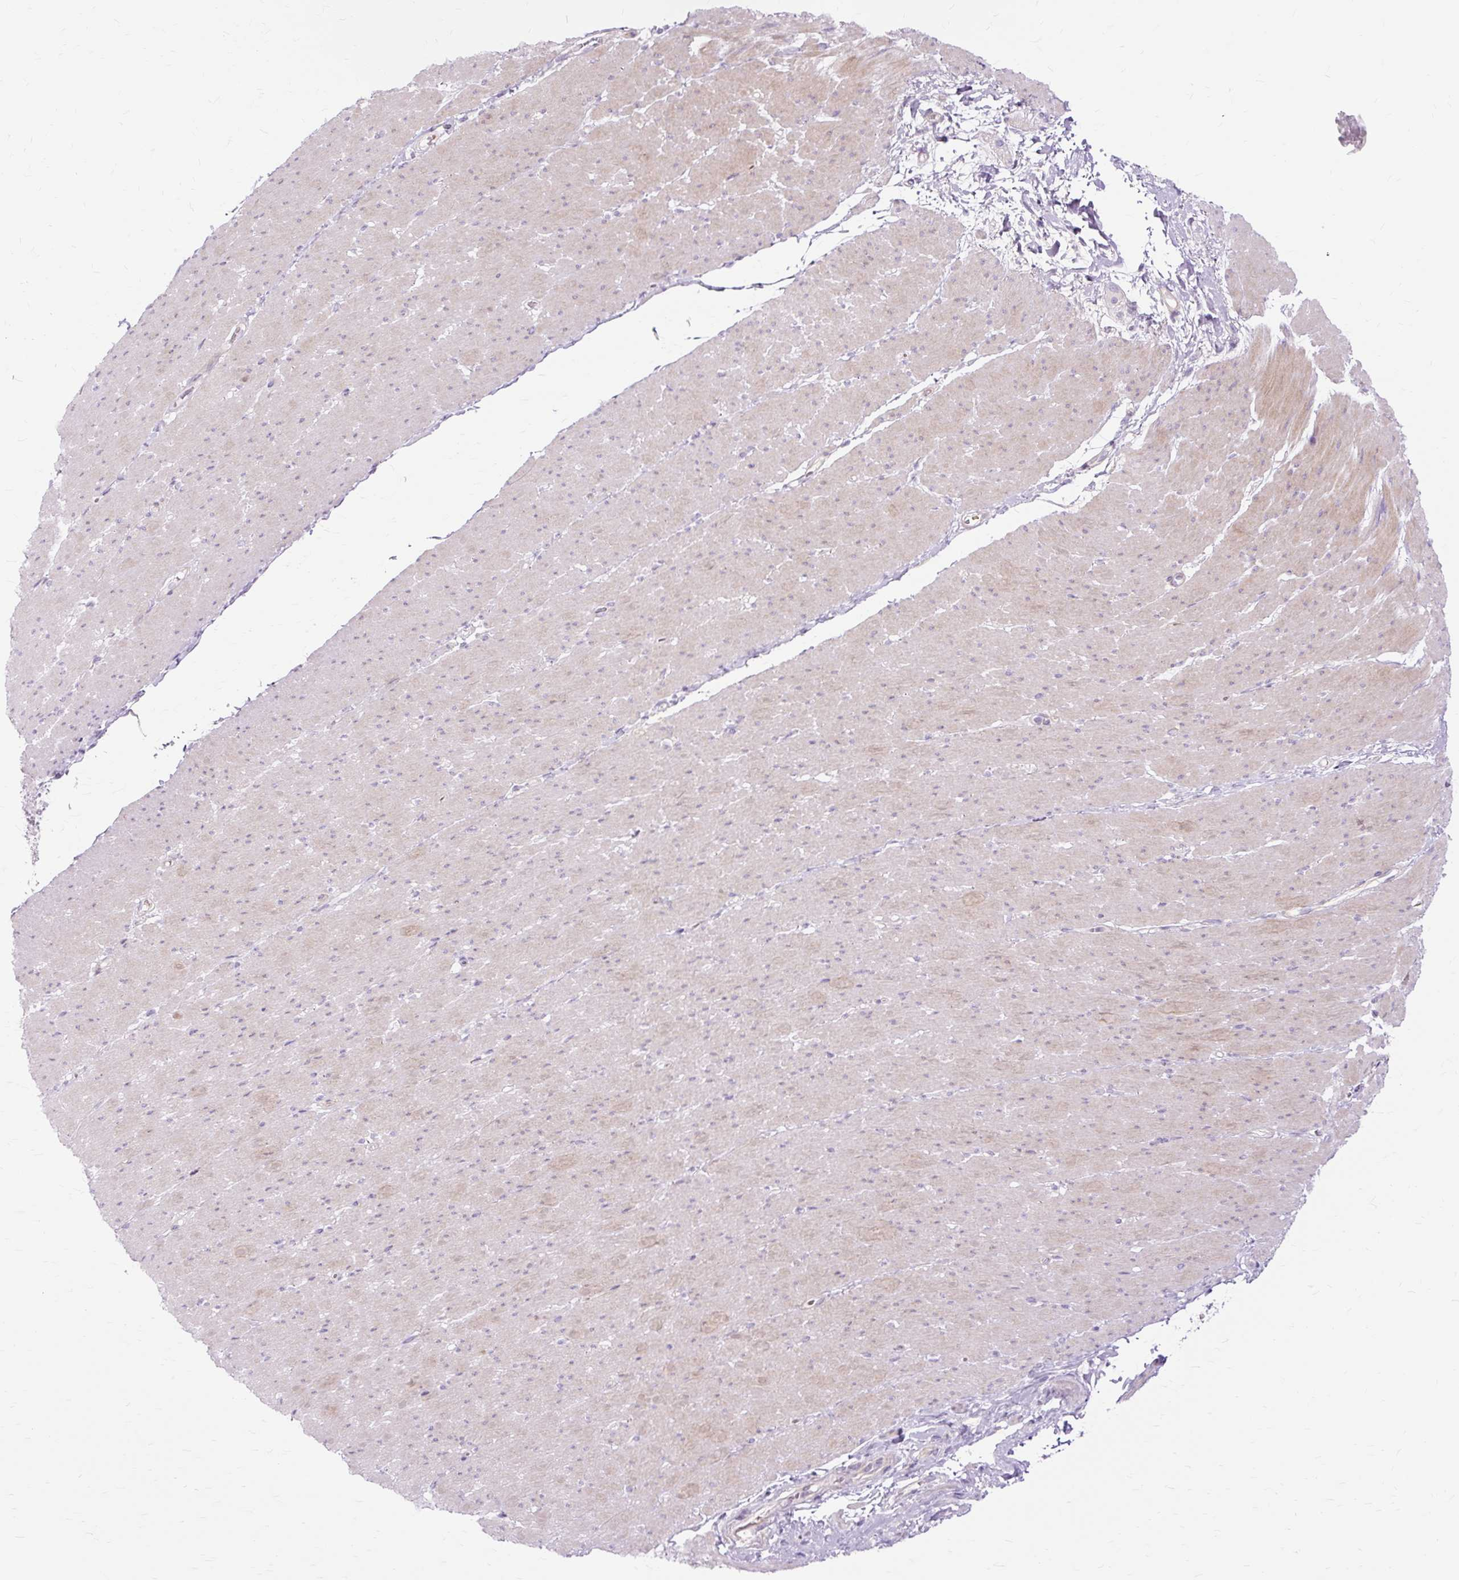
{"staining": {"intensity": "weak", "quantity": "25%-75%", "location": "cytoplasmic/membranous"}, "tissue": "smooth muscle", "cell_type": "Smooth muscle cells", "image_type": "normal", "snomed": [{"axis": "morphology", "description": "Normal tissue, NOS"}, {"axis": "topography", "description": "Smooth muscle"}, {"axis": "topography", "description": "Rectum"}], "caption": "Smooth muscle cells reveal low levels of weak cytoplasmic/membranous positivity in about 25%-75% of cells in unremarkable human smooth muscle.", "gene": "DCTN4", "patient": {"sex": "male", "age": 53}}